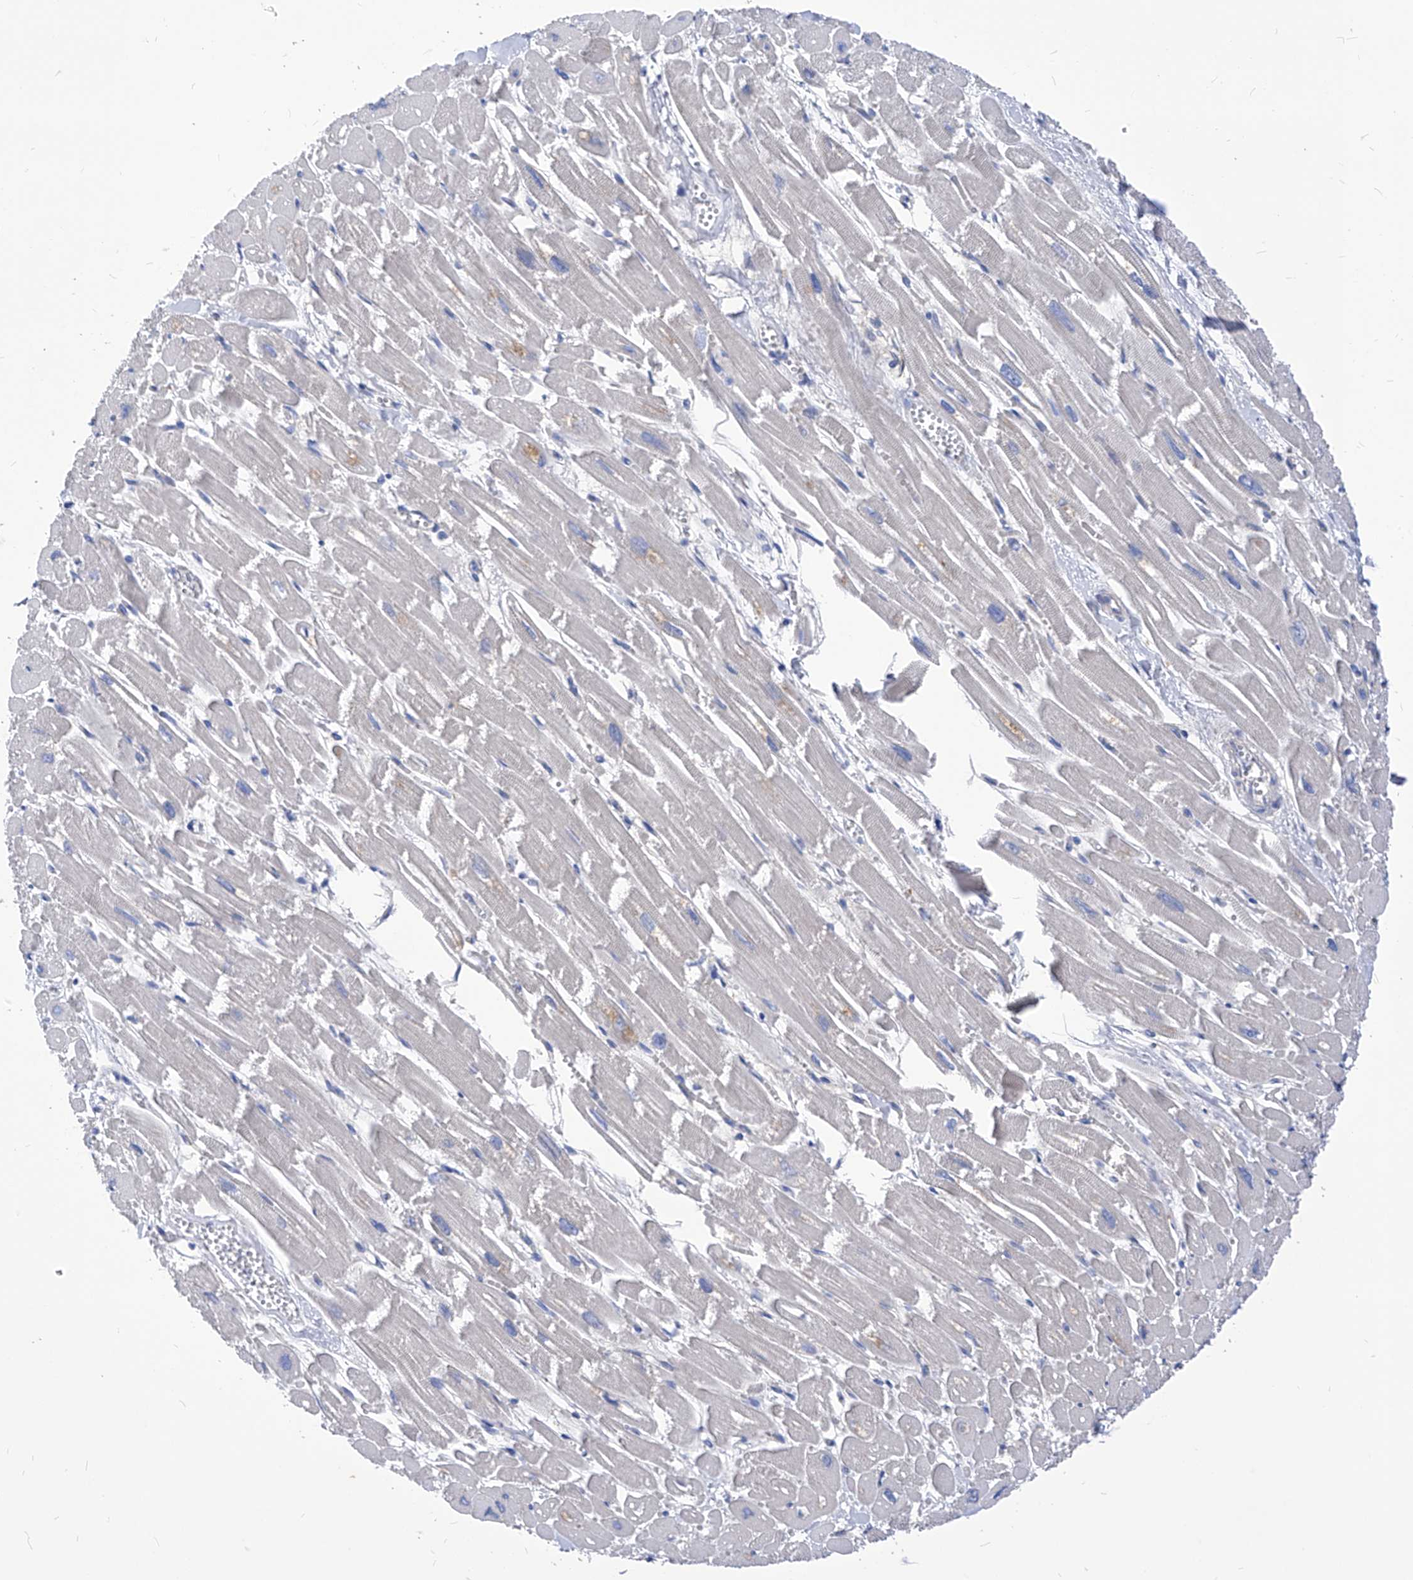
{"staining": {"intensity": "moderate", "quantity": "<25%", "location": "cytoplasmic/membranous"}, "tissue": "heart muscle", "cell_type": "Cardiomyocytes", "image_type": "normal", "snomed": [{"axis": "morphology", "description": "Normal tissue, NOS"}, {"axis": "topography", "description": "Heart"}], "caption": "This micrograph exhibits IHC staining of unremarkable human heart muscle, with low moderate cytoplasmic/membranous expression in approximately <25% of cardiomyocytes.", "gene": "XPNPEP1", "patient": {"sex": "male", "age": 54}}